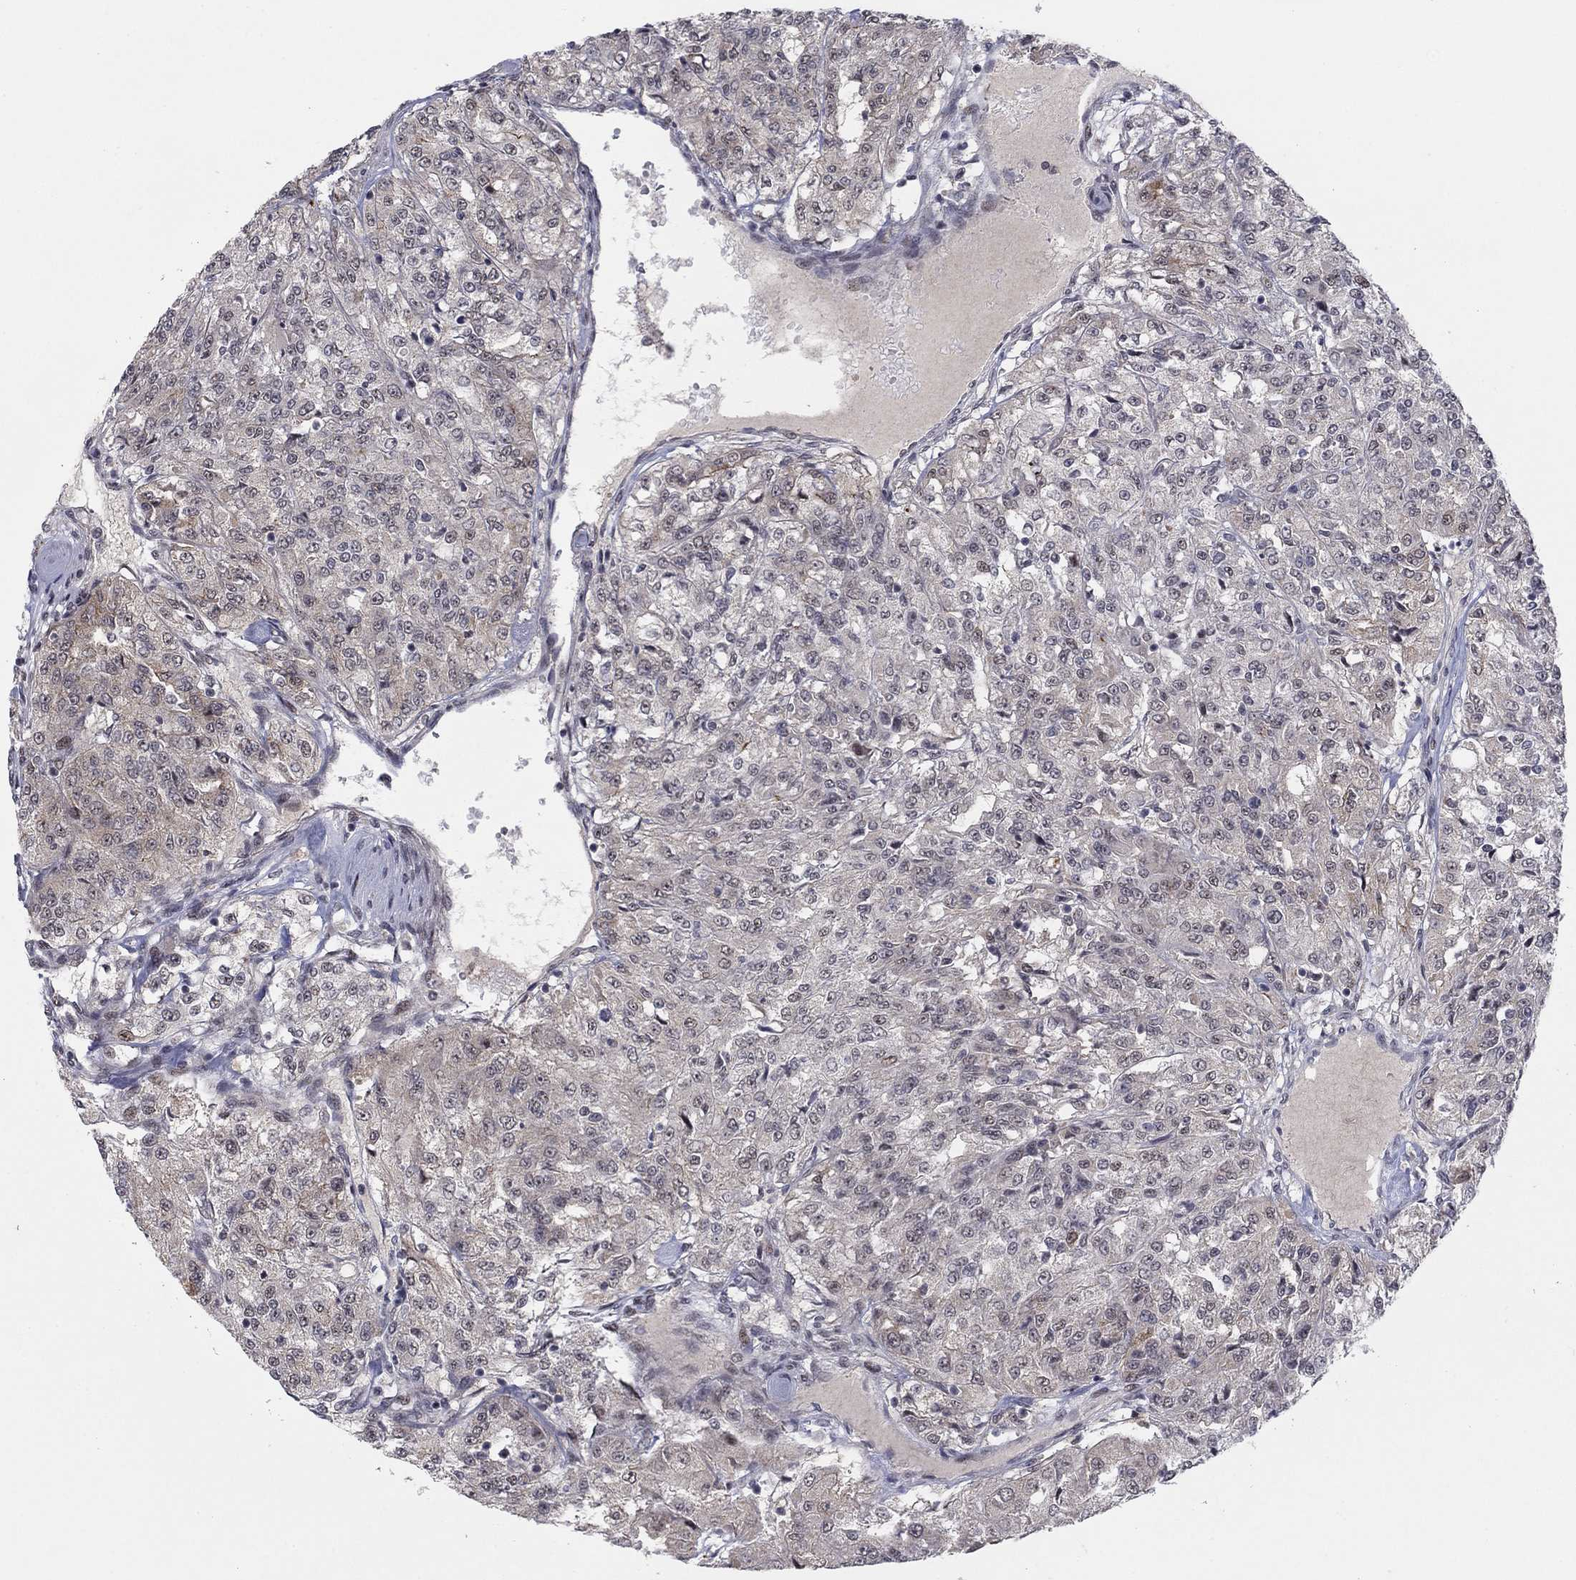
{"staining": {"intensity": "negative", "quantity": "none", "location": "none"}, "tissue": "renal cancer", "cell_type": "Tumor cells", "image_type": "cancer", "snomed": [{"axis": "morphology", "description": "Adenocarcinoma, NOS"}, {"axis": "topography", "description": "Kidney"}], "caption": "High power microscopy histopathology image of an immunohistochemistry photomicrograph of adenocarcinoma (renal), revealing no significant expression in tumor cells.", "gene": "ZNF395", "patient": {"sex": "female", "age": 63}}